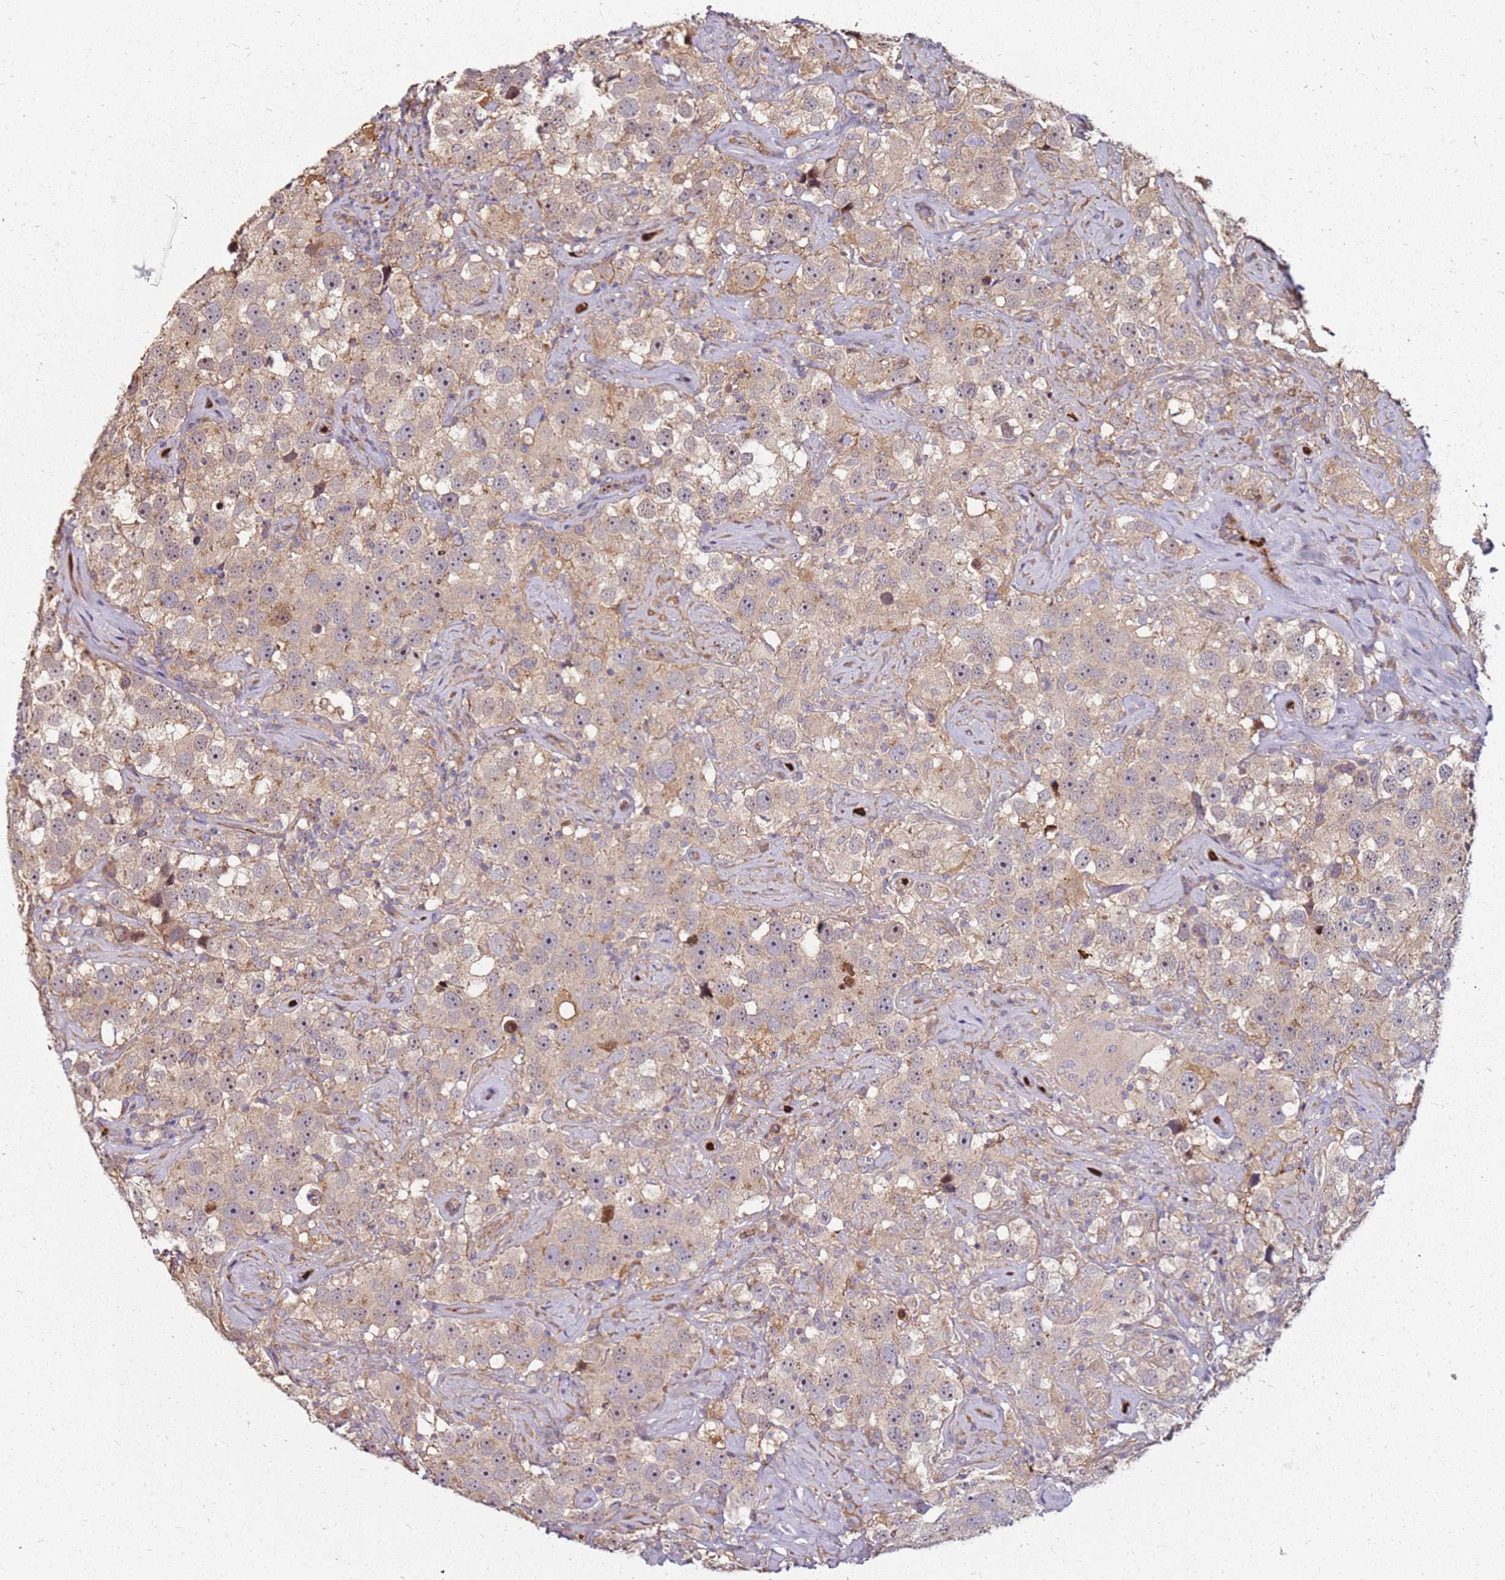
{"staining": {"intensity": "weak", "quantity": ">75%", "location": "cytoplasmic/membranous"}, "tissue": "testis cancer", "cell_type": "Tumor cells", "image_type": "cancer", "snomed": [{"axis": "morphology", "description": "Seminoma, NOS"}, {"axis": "topography", "description": "Testis"}], "caption": "Protein staining of testis seminoma tissue shows weak cytoplasmic/membranous expression in approximately >75% of tumor cells. (DAB (3,3'-diaminobenzidine) = brown stain, brightfield microscopy at high magnification).", "gene": "RNF11", "patient": {"sex": "male", "age": 49}}